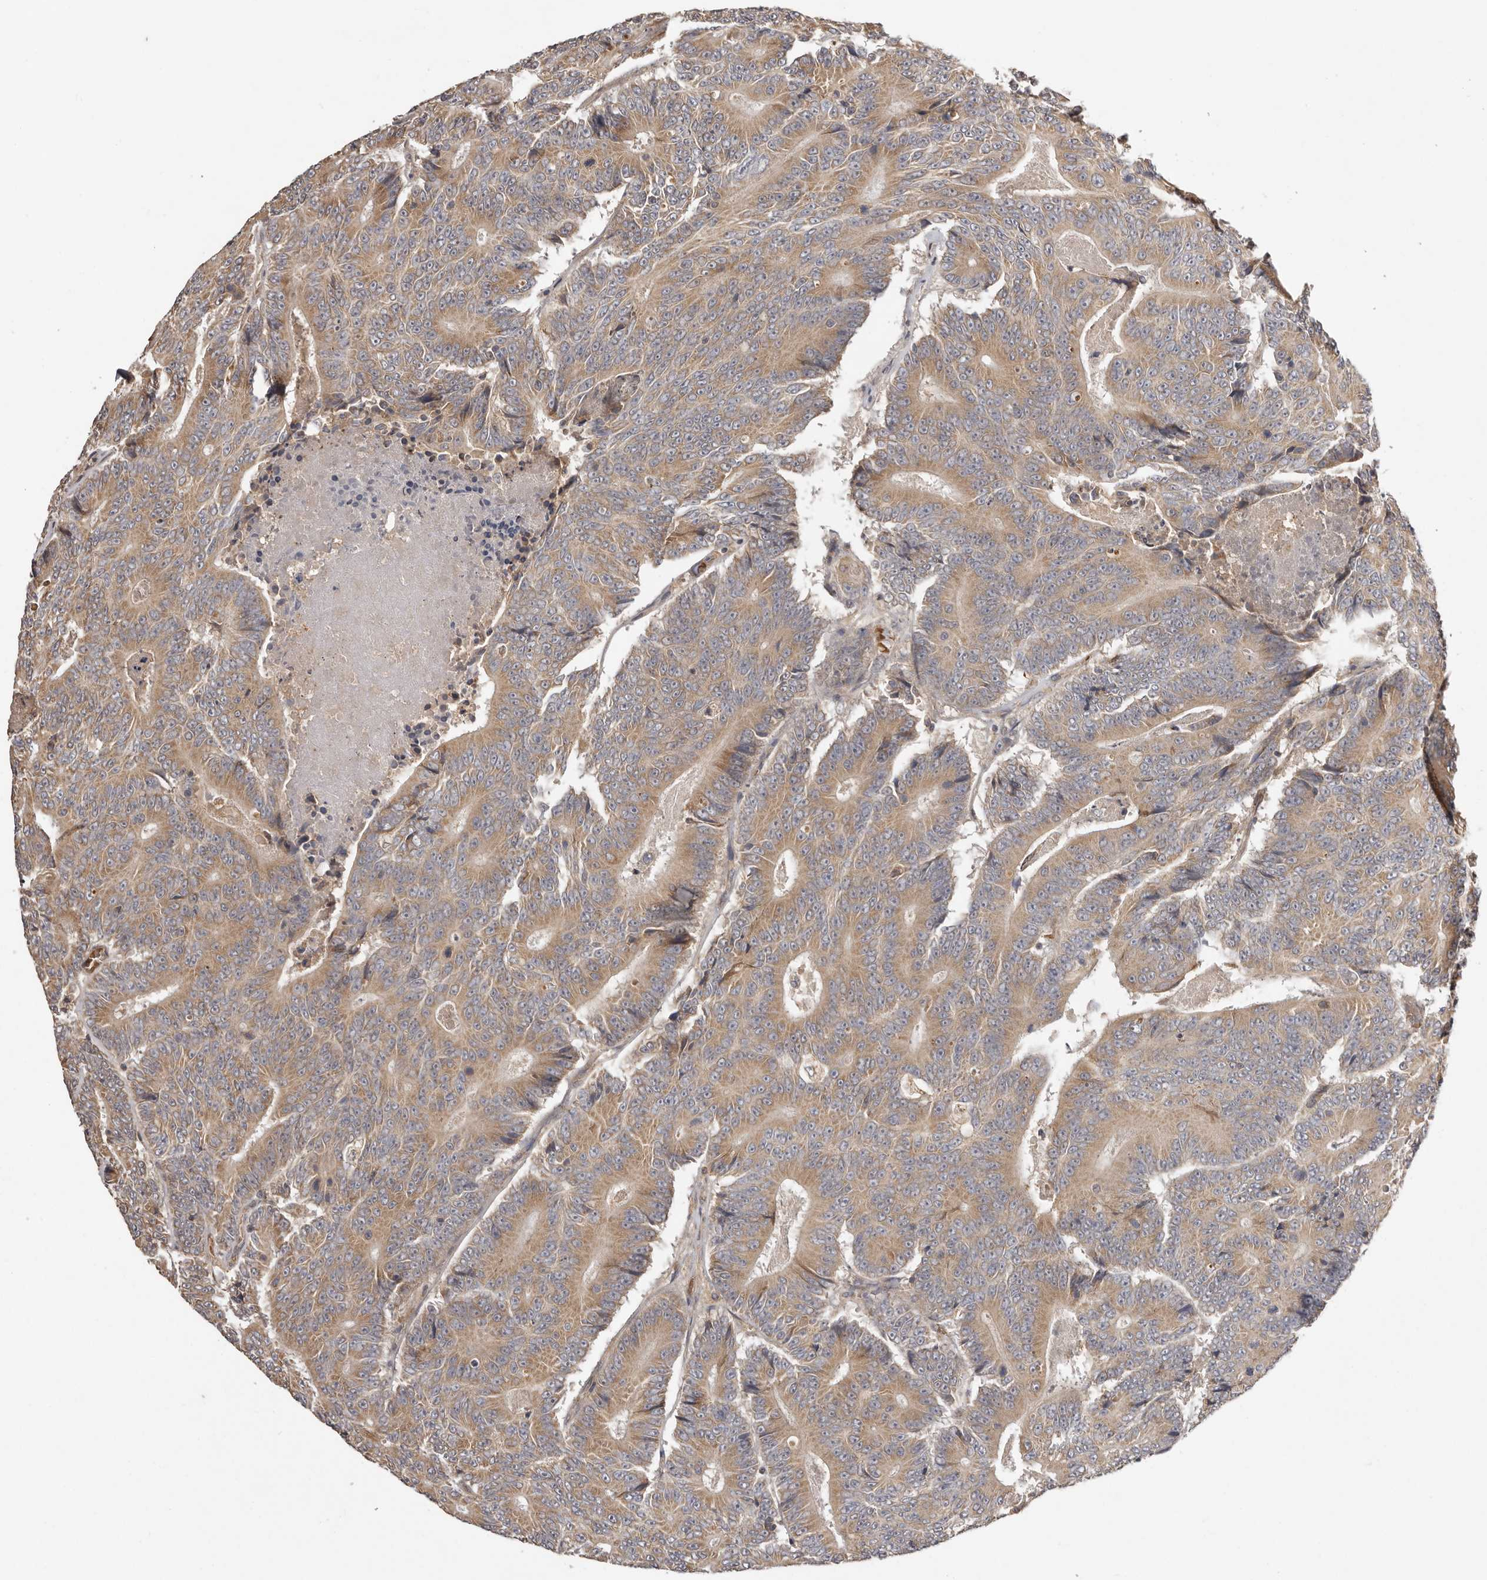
{"staining": {"intensity": "moderate", "quantity": ">75%", "location": "cytoplasmic/membranous"}, "tissue": "colorectal cancer", "cell_type": "Tumor cells", "image_type": "cancer", "snomed": [{"axis": "morphology", "description": "Adenocarcinoma, NOS"}, {"axis": "topography", "description": "Colon"}], "caption": "A brown stain highlights moderate cytoplasmic/membranous positivity of a protein in human colorectal cancer (adenocarcinoma) tumor cells. (IHC, brightfield microscopy, high magnification).", "gene": "UBR2", "patient": {"sex": "male", "age": 83}}